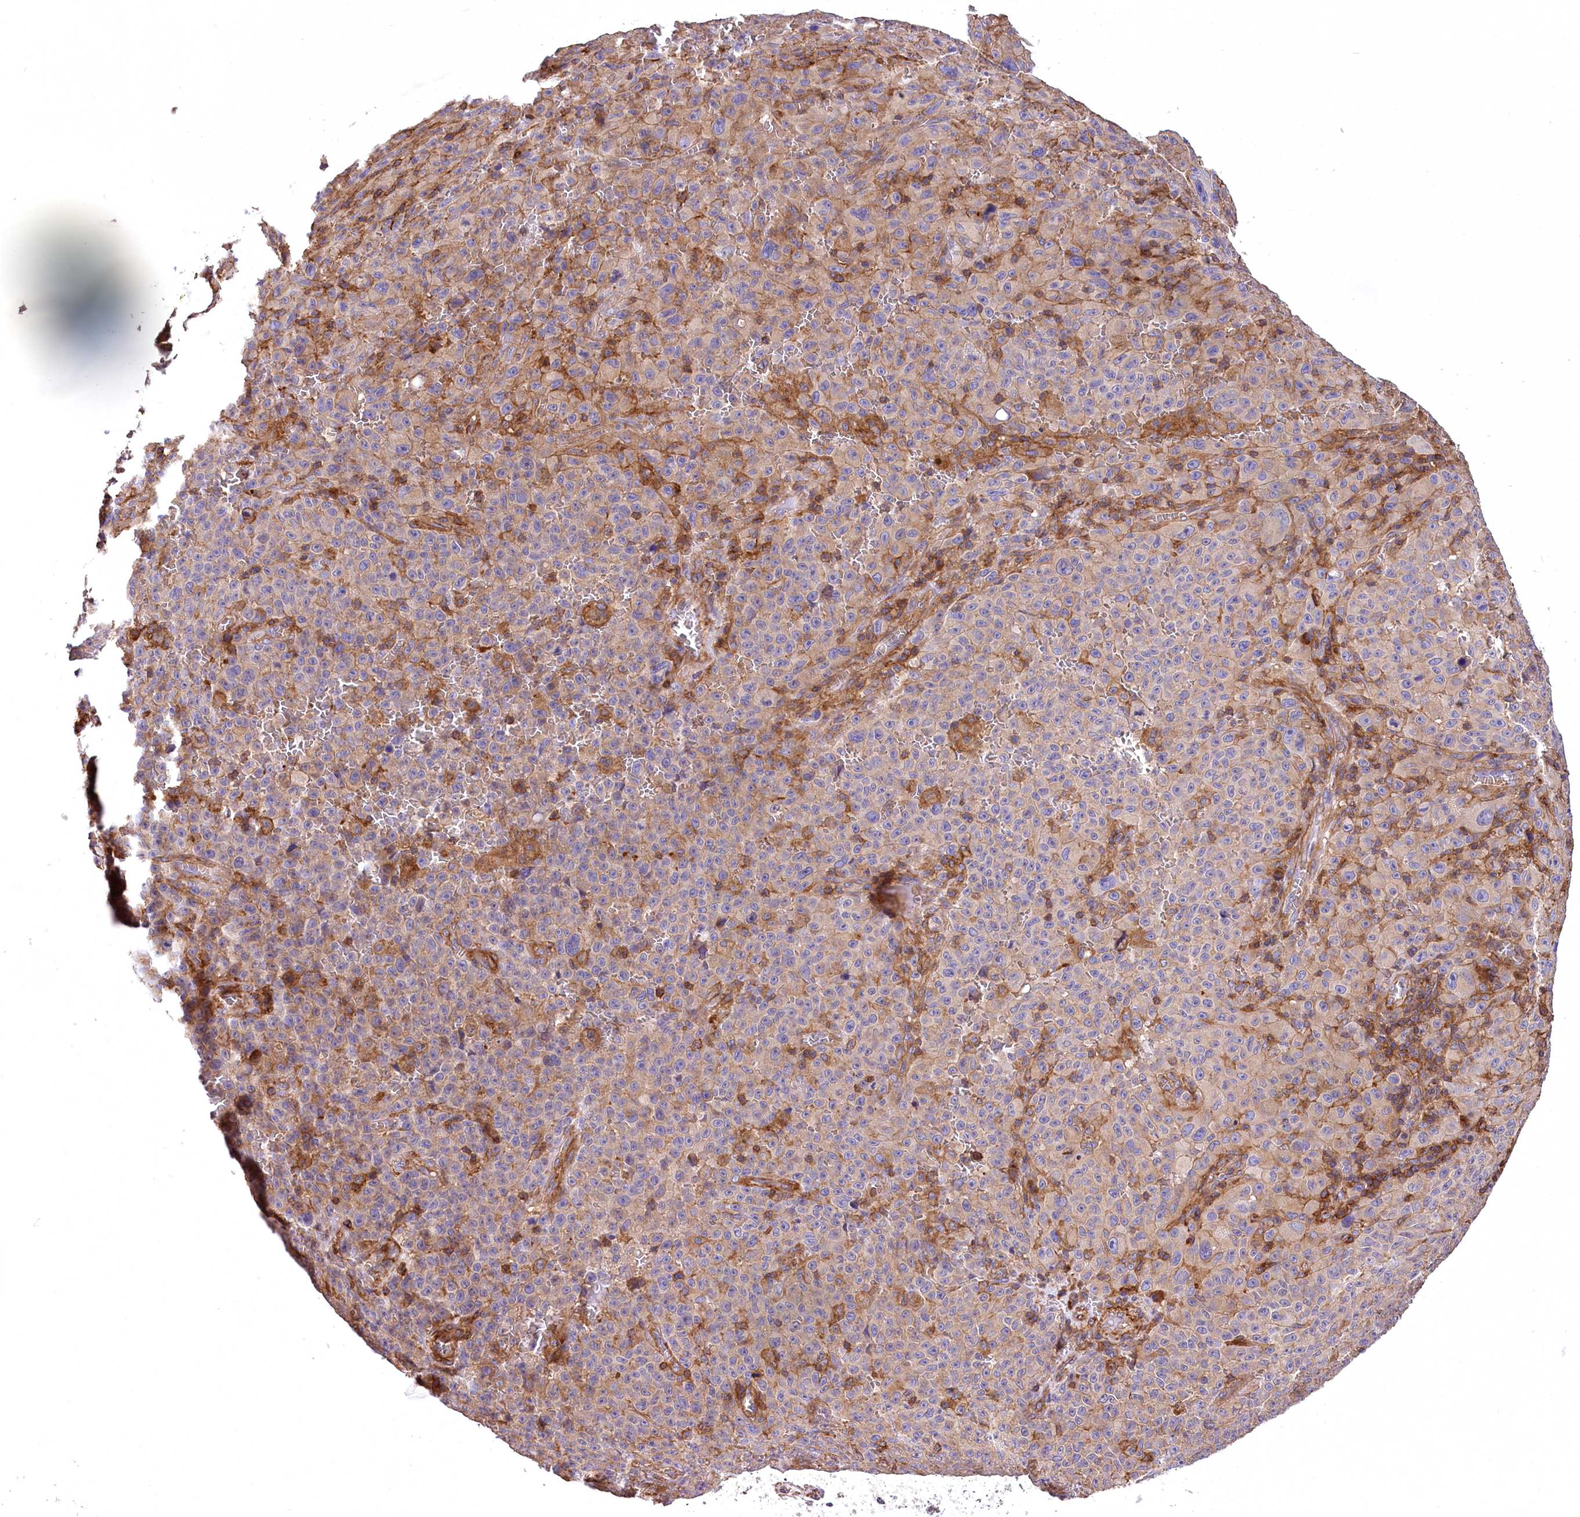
{"staining": {"intensity": "negative", "quantity": "none", "location": "none"}, "tissue": "melanoma", "cell_type": "Tumor cells", "image_type": "cancer", "snomed": [{"axis": "morphology", "description": "Malignant melanoma, NOS"}, {"axis": "topography", "description": "Skin"}], "caption": "Human melanoma stained for a protein using immunohistochemistry reveals no staining in tumor cells.", "gene": "DPP3", "patient": {"sex": "female", "age": 82}}